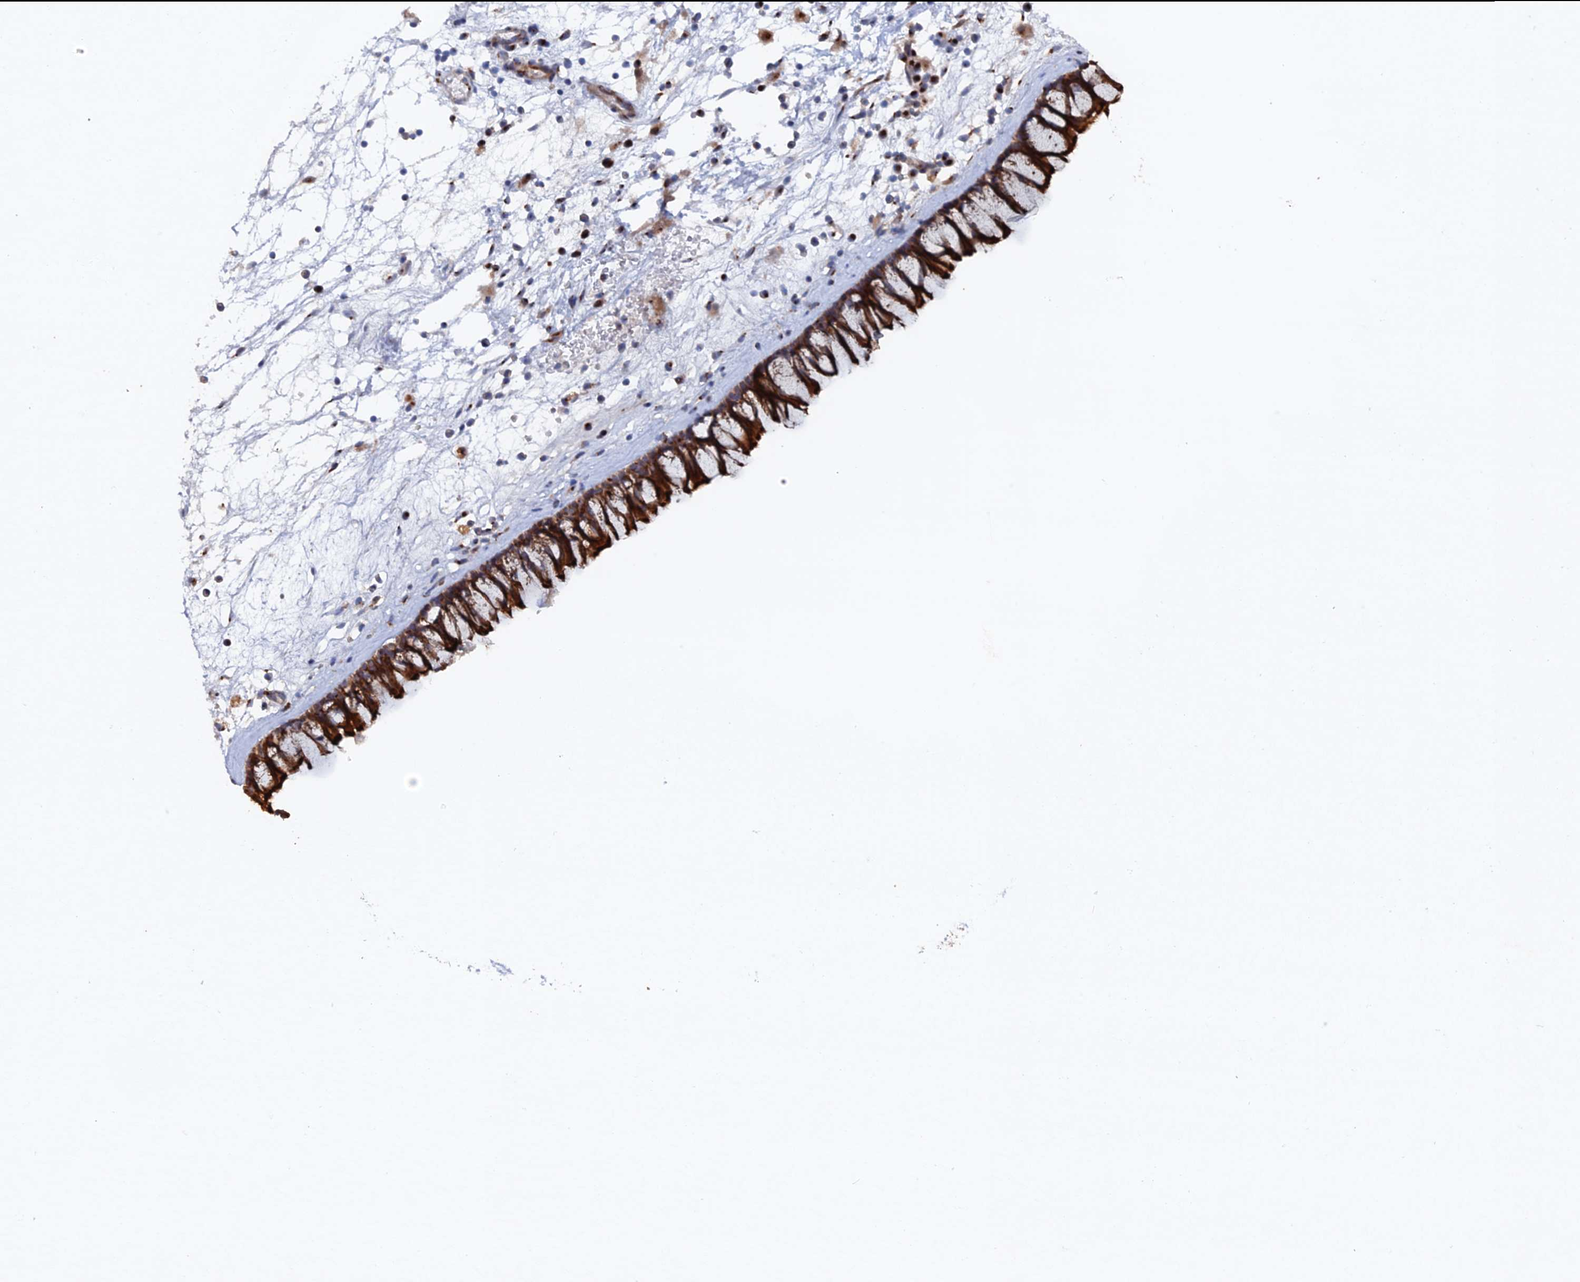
{"staining": {"intensity": "strong", "quantity": ">75%", "location": "cytoplasmic/membranous"}, "tissue": "nasopharynx", "cell_type": "Respiratory epithelial cells", "image_type": "normal", "snomed": [{"axis": "morphology", "description": "Normal tissue, NOS"}, {"axis": "morphology", "description": "Inflammation, NOS"}, {"axis": "morphology", "description": "Malignant melanoma, Metastatic site"}, {"axis": "topography", "description": "Nasopharynx"}], "caption": "This micrograph shows immunohistochemistry (IHC) staining of benign nasopharynx, with high strong cytoplasmic/membranous expression in approximately >75% of respiratory epithelial cells.", "gene": "VPS37C", "patient": {"sex": "male", "age": 70}}